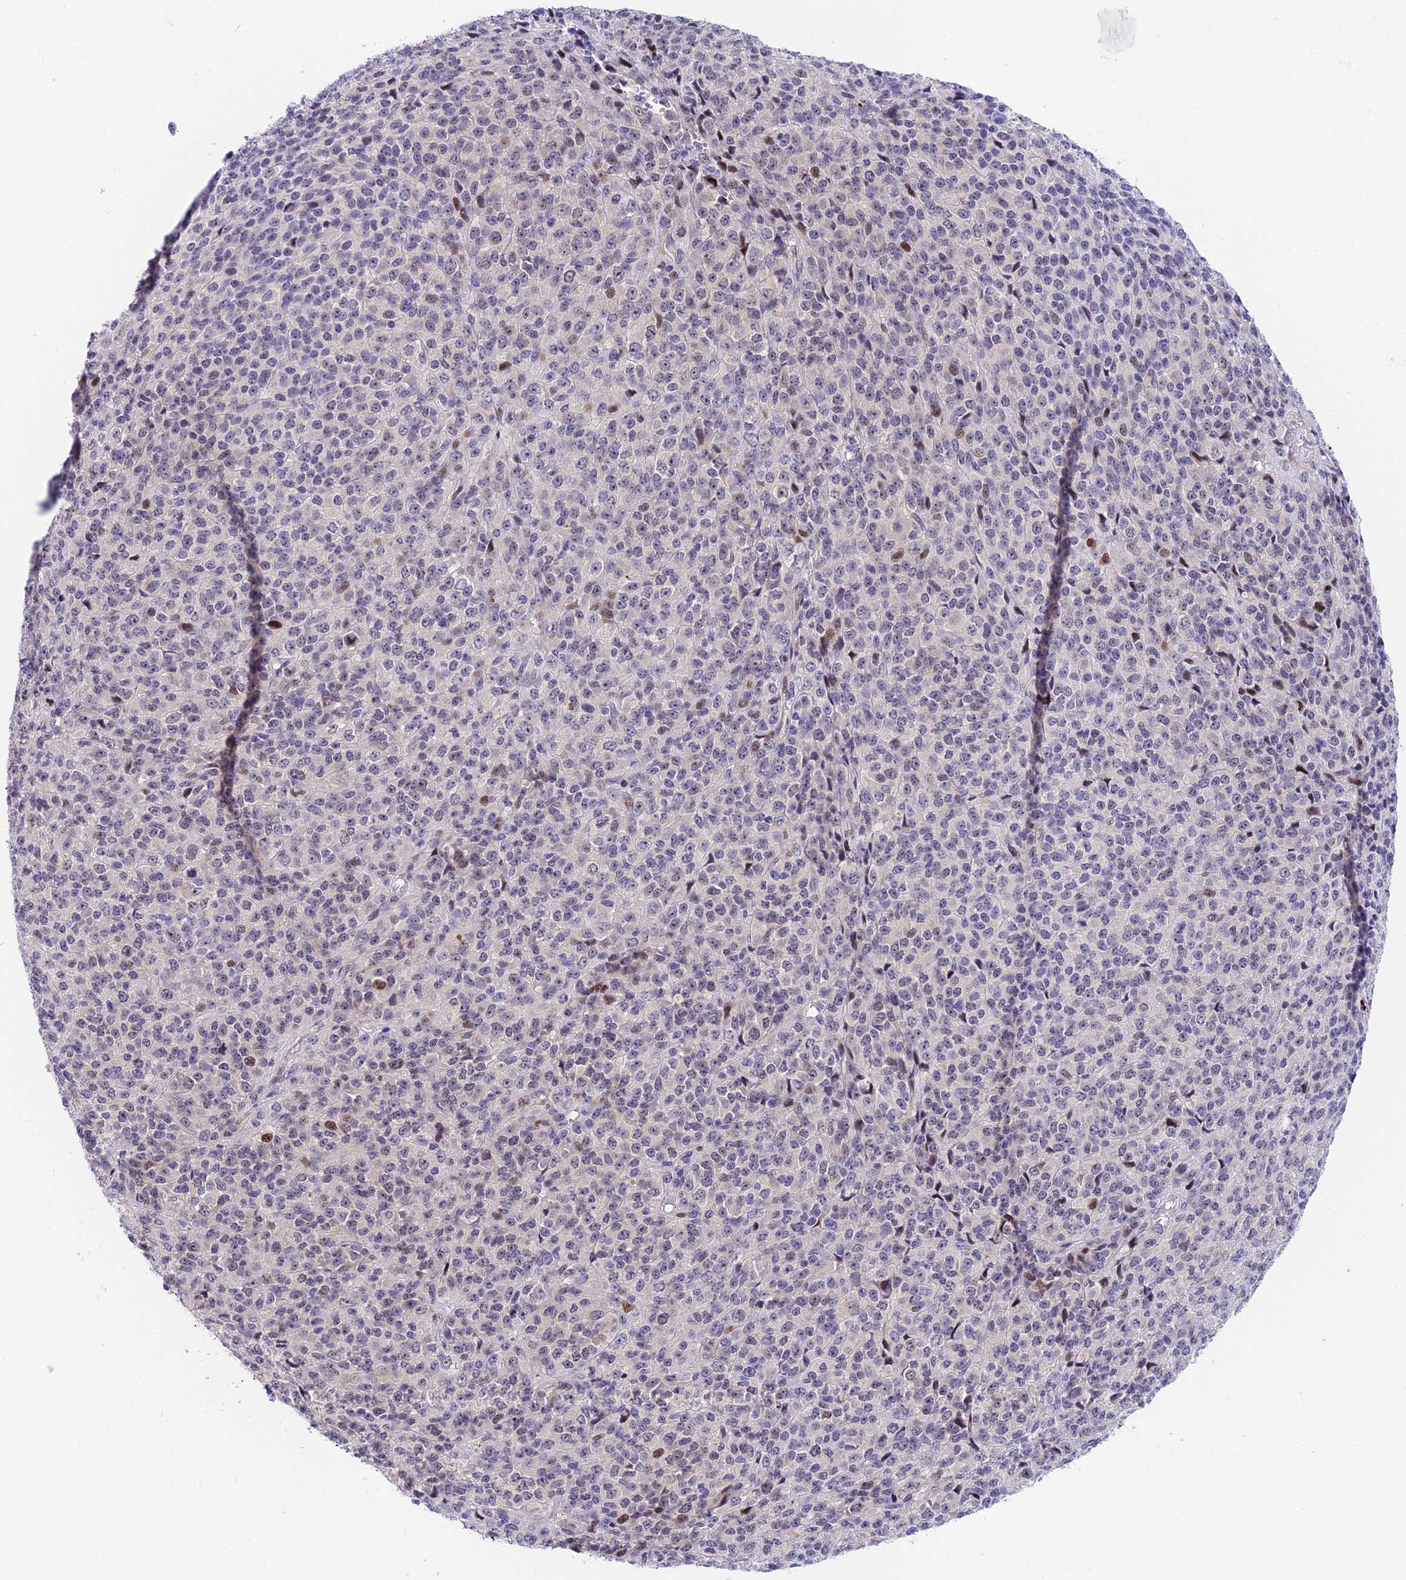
{"staining": {"intensity": "moderate", "quantity": "<25%", "location": "nuclear"}, "tissue": "melanoma", "cell_type": "Tumor cells", "image_type": "cancer", "snomed": [{"axis": "morphology", "description": "Malignant melanoma, Metastatic site"}, {"axis": "topography", "description": "Brain"}], "caption": "This is a micrograph of IHC staining of malignant melanoma (metastatic site), which shows moderate positivity in the nuclear of tumor cells.", "gene": "MIDN", "patient": {"sex": "female", "age": 56}}